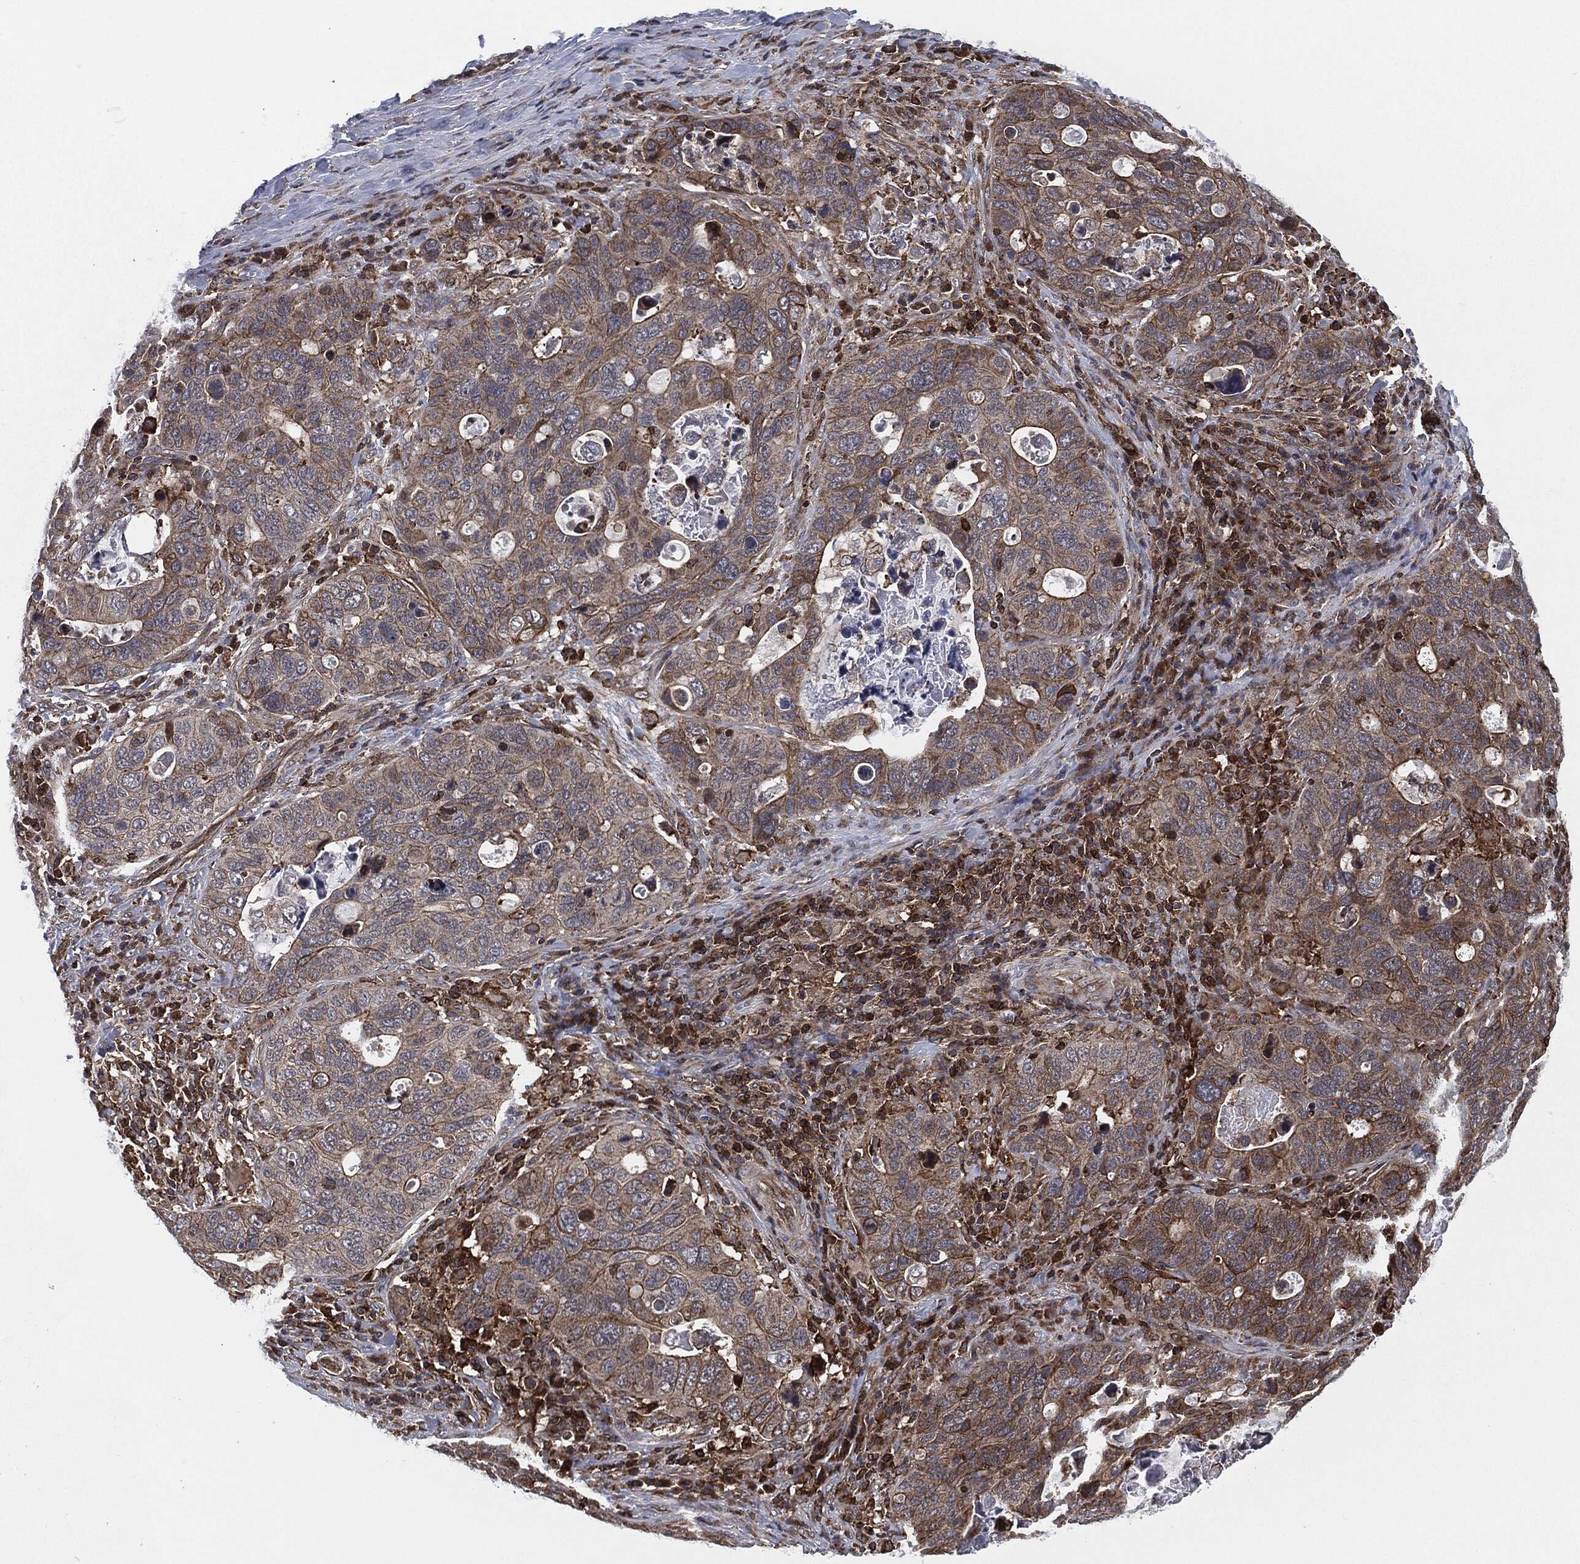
{"staining": {"intensity": "moderate", "quantity": "<25%", "location": "cytoplasmic/membranous"}, "tissue": "stomach cancer", "cell_type": "Tumor cells", "image_type": "cancer", "snomed": [{"axis": "morphology", "description": "Adenocarcinoma, NOS"}, {"axis": "topography", "description": "Stomach"}], "caption": "Protein analysis of stomach adenocarcinoma tissue shows moderate cytoplasmic/membranous staining in about <25% of tumor cells.", "gene": "UBR1", "patient": {"sex": "male", "age": 54}}